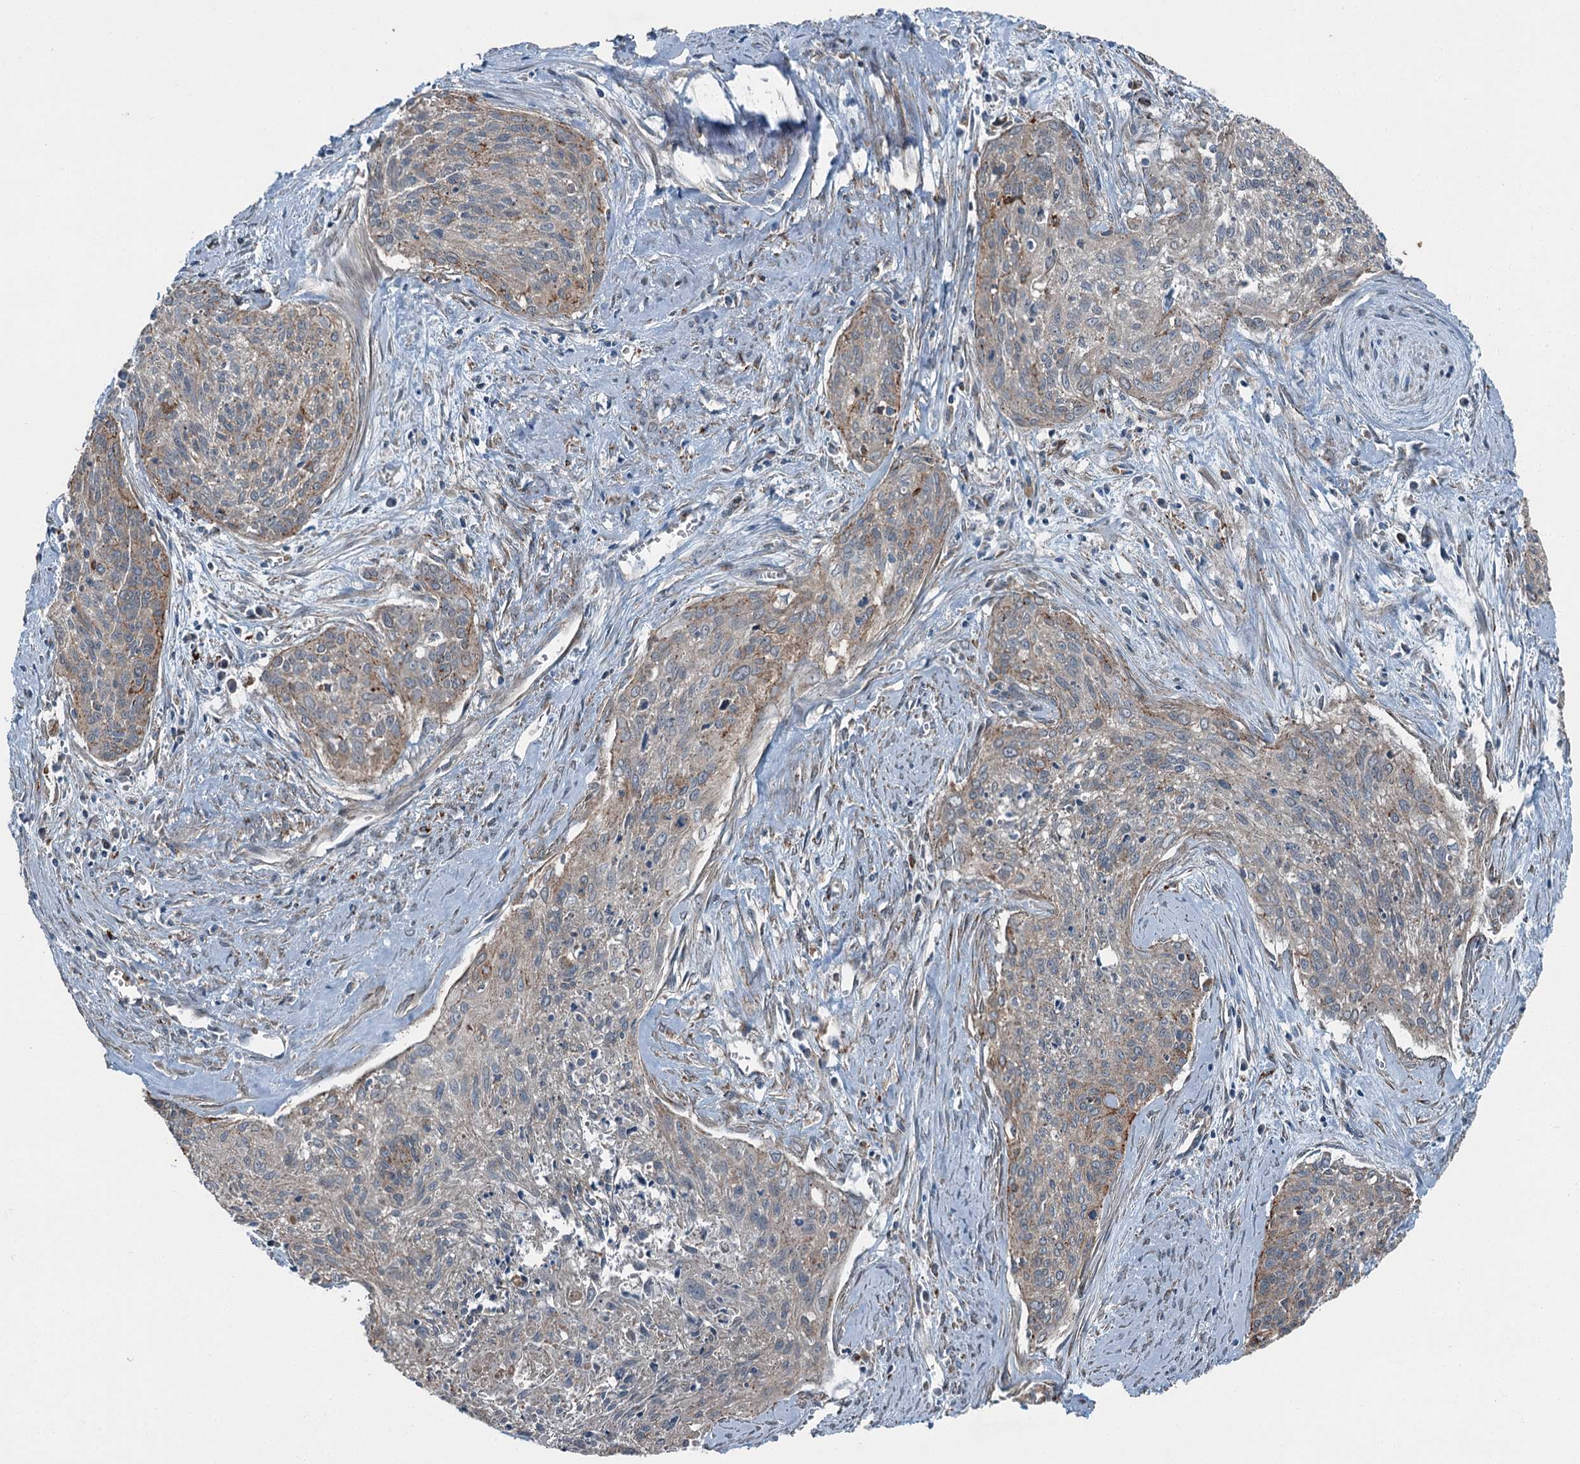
{"staining": {"intensity": "moderate", "quantity": "<25%", "location": "cytoplasmic/membranous"}, "tissue": "cervical cancer", "cell_type": "Tumor cells", "image_type": "cancer", "snomed": [{"axis": "morphology", "description": "Squamous cell carcinoma, NOS"}, {"axis": "topography", "description": "Cervix"}], "caption": "Moderate cytoplasmic/membranous positivity for a protein is appreciated in approximately <25% of tumor cells of squamous cell carcinoma (cervical) using immunohistochemistry (IHC).", "gene": "AXL", "patient": {"sex": "female", "age": 55}}